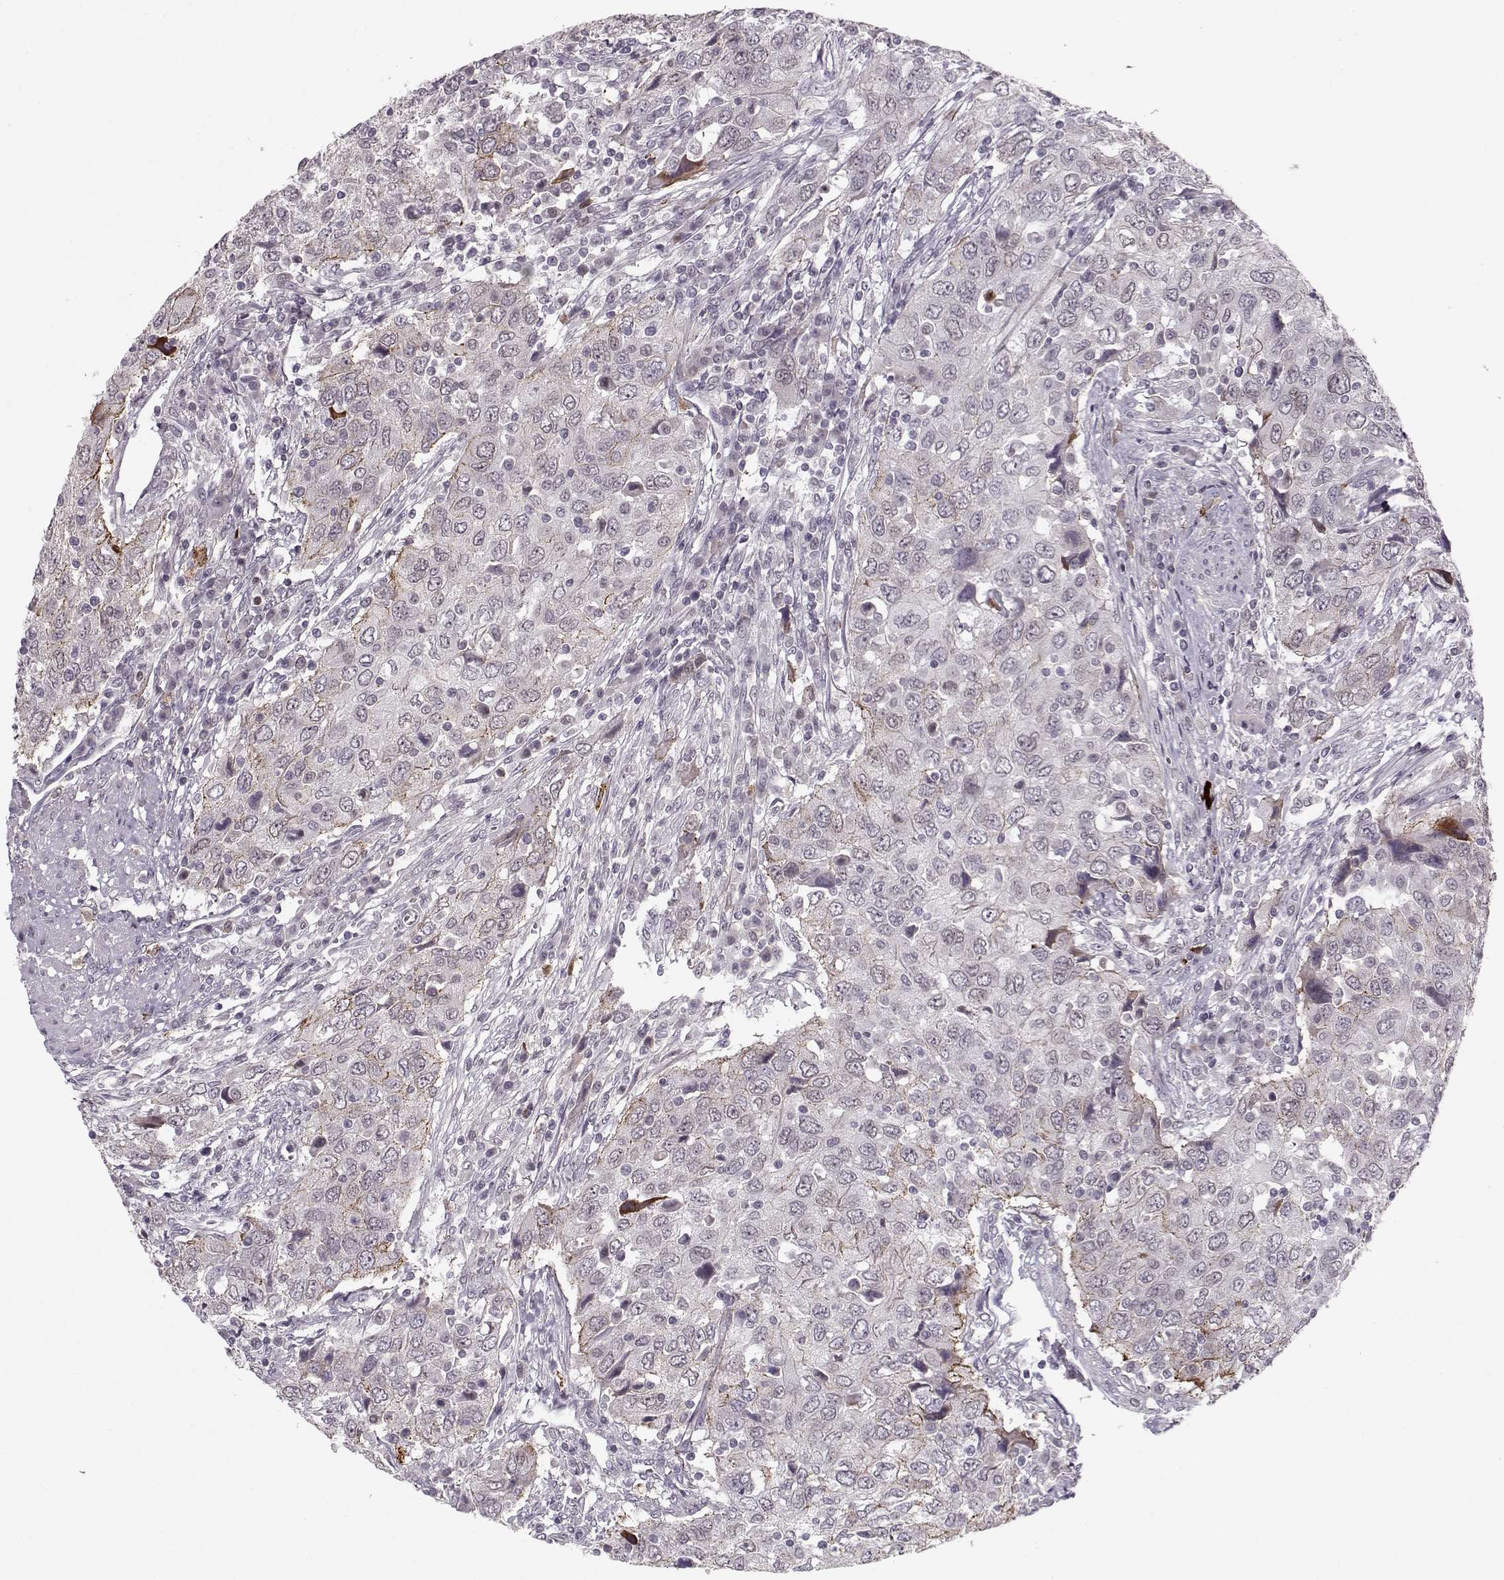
{"staining": {"intensity": "moderate", "quantity": "25%-75%", "location": "cytoplasmic/membranous"}, "tissue": "urothelial cancer", "cell_type": "Tumor cells", "image_type": "cancer", "snomed": [{"axis": "morphology", "description": "Urothelial carcinoma, High grade"}, {"axis": "topography", "description": "Urinary bladder"}], "caption": "About 25%-75% of tumor cells in urothelial carcinoma (high-grade) display moderate cytoplasmic/membranous protein positivity as visualized by brown immunohistochemical staining.", "gene": "DNAI3", "patient": {"sex": "male", "age": 76}}